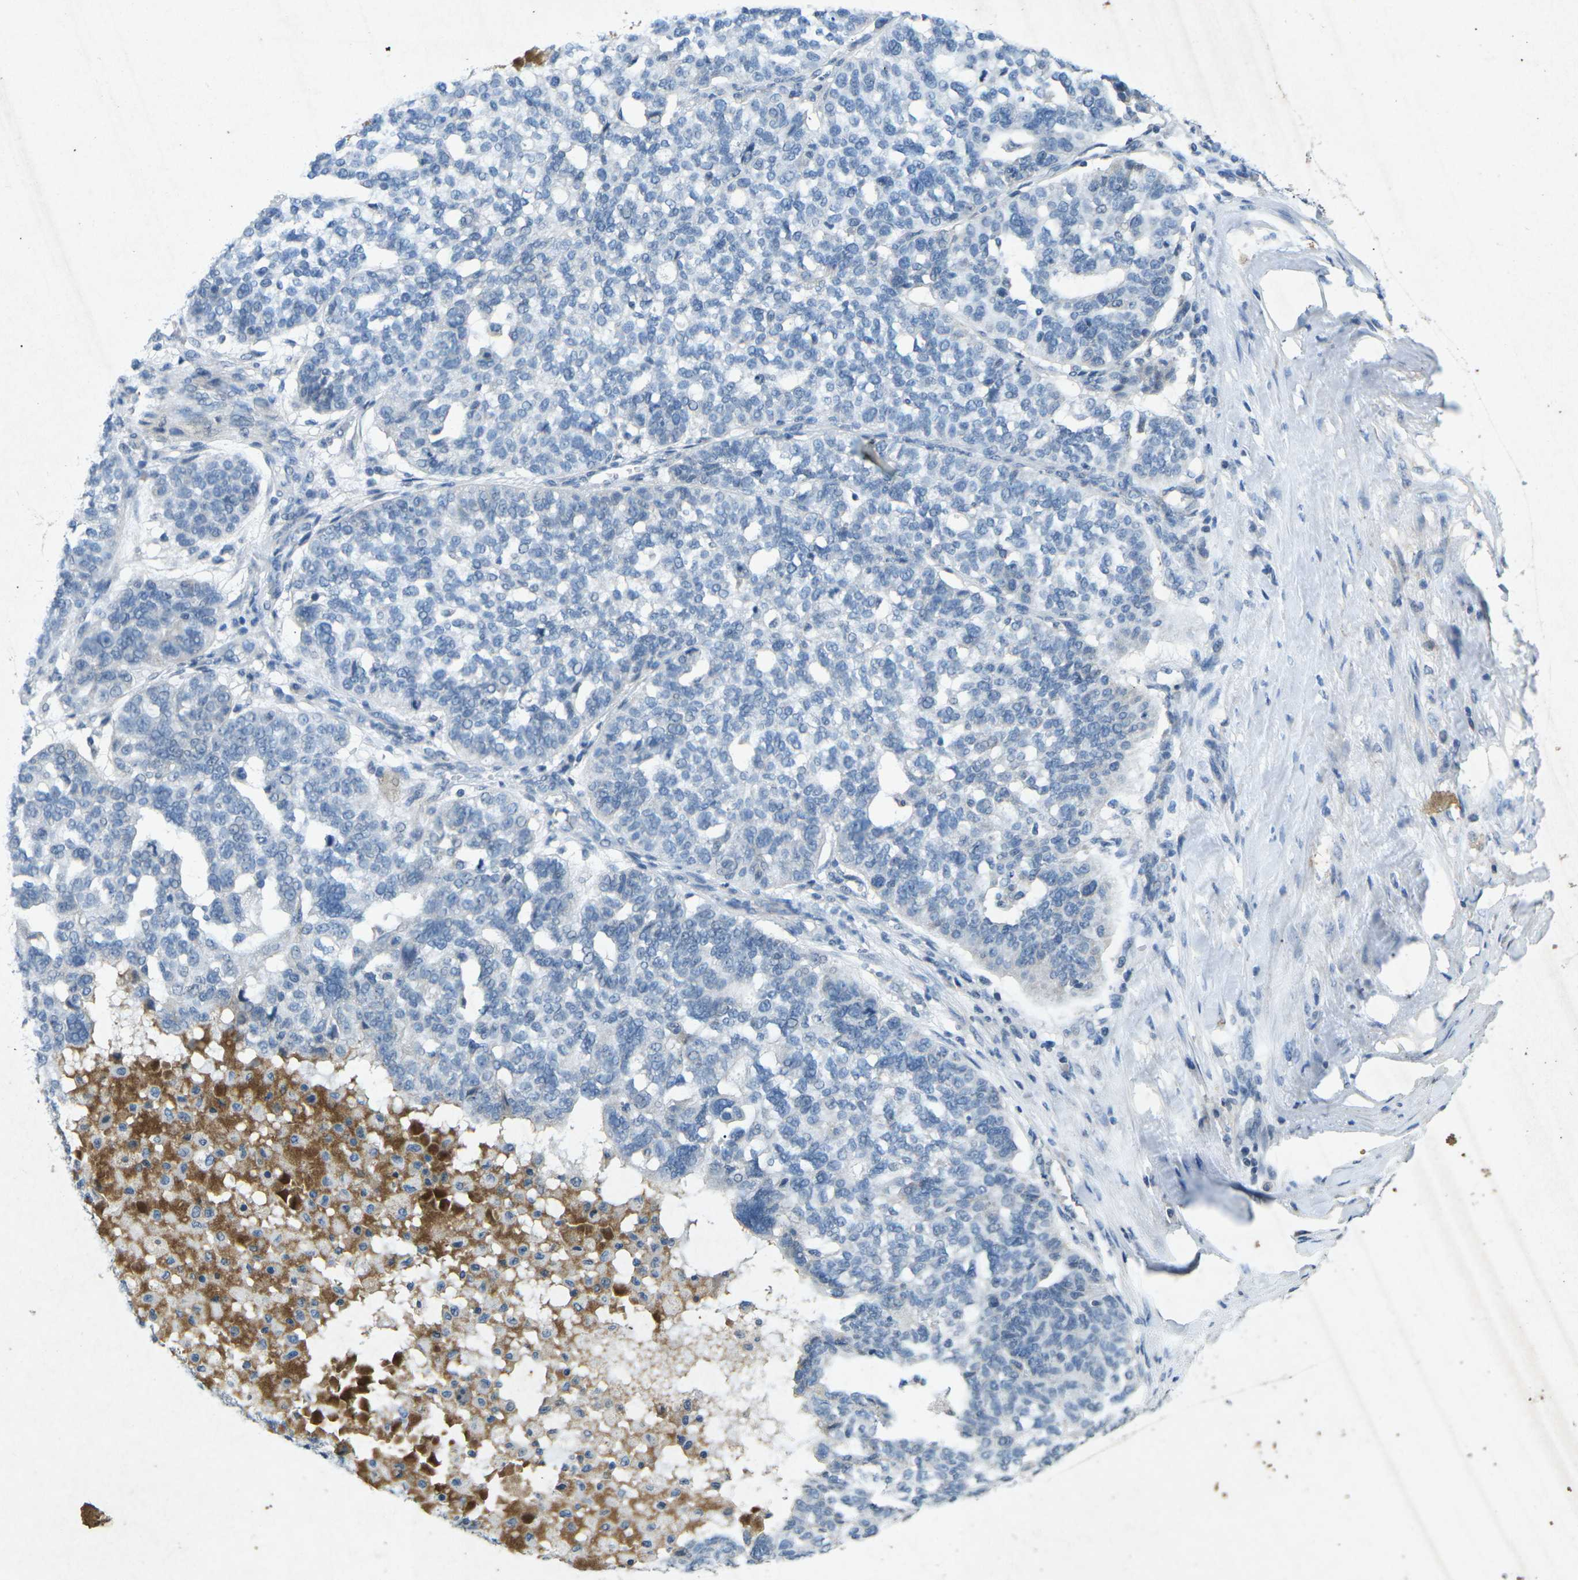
{"staining": {"intensity": "negative", "quantity": "none", "location": "none"}, "tissue": "ovarian cancer", "cell_type": "Tumor cells", "image_type": "cancer", "snomed": [{"axis": "morphology", "description": "Cystadenocarcinoma, serous, NOS"}, {"axis": "topography", "description": "Ovary"}], "caption": "Tumor cells are negative for protein expression in human ovarian cancer (serous cystadenocarcinoma). (Immunohistochemistry (ihc), brightfield microscopy, high magnification).", "gene": "A1BG", "patient": {"sex": "female", "age": 59}}